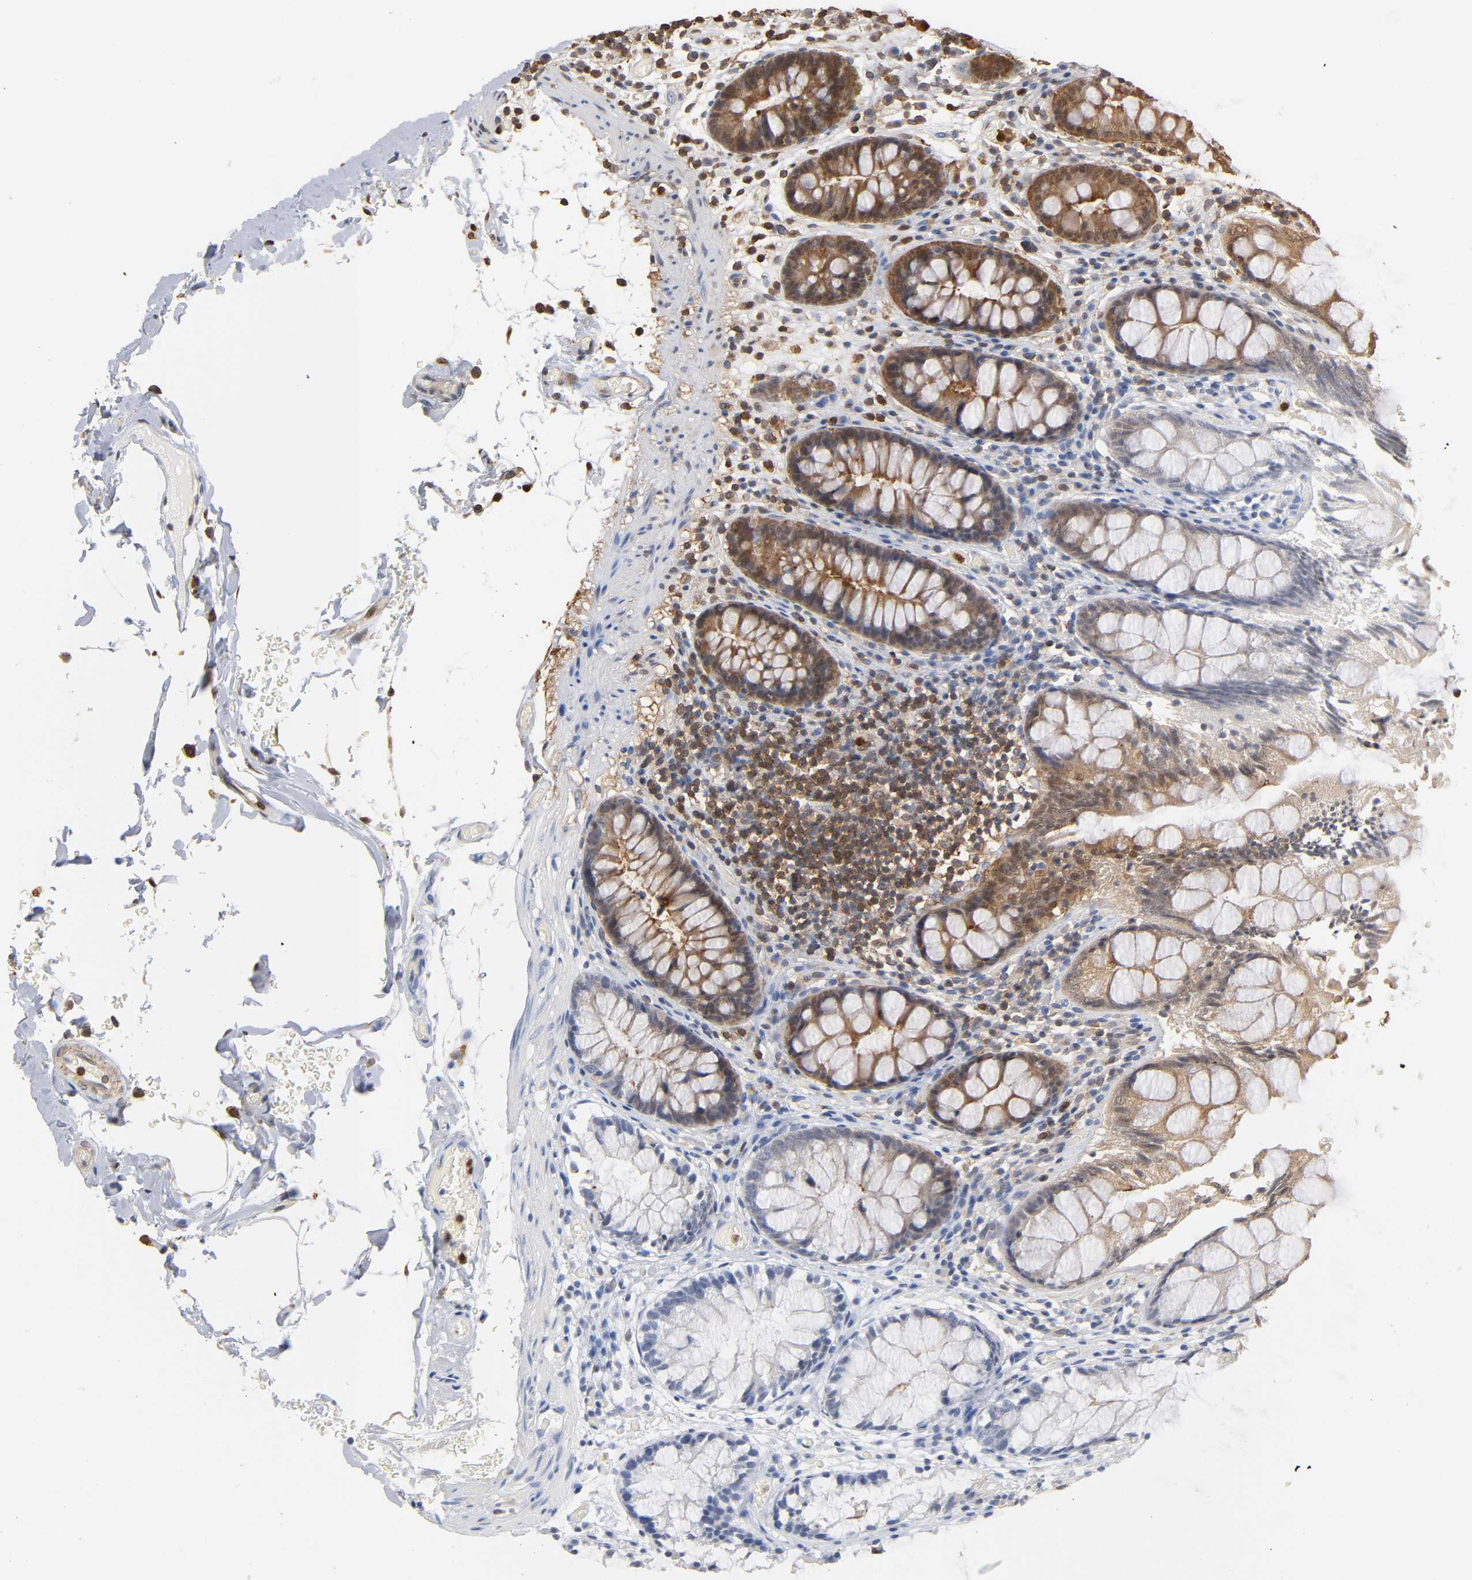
{"staining": {"intensity": "negative", "quantity": "none", "location": "none"}, "tissue": "colon", "cell_type": "Endothelial cells", "image_type": "normal", "snomed": [{"axis": "morphology", "description": "Normal tissue, NOS"}, {"axis": "topography", "description": "Smooth muscle"}, {"axis": "topography", "description": "Colon"}], "caption": "Histopathology image shows no protein staining in endothelial cells of normal colon.", "gene": "ANXA11", "patient": {"sex": "male", "age": 67}}